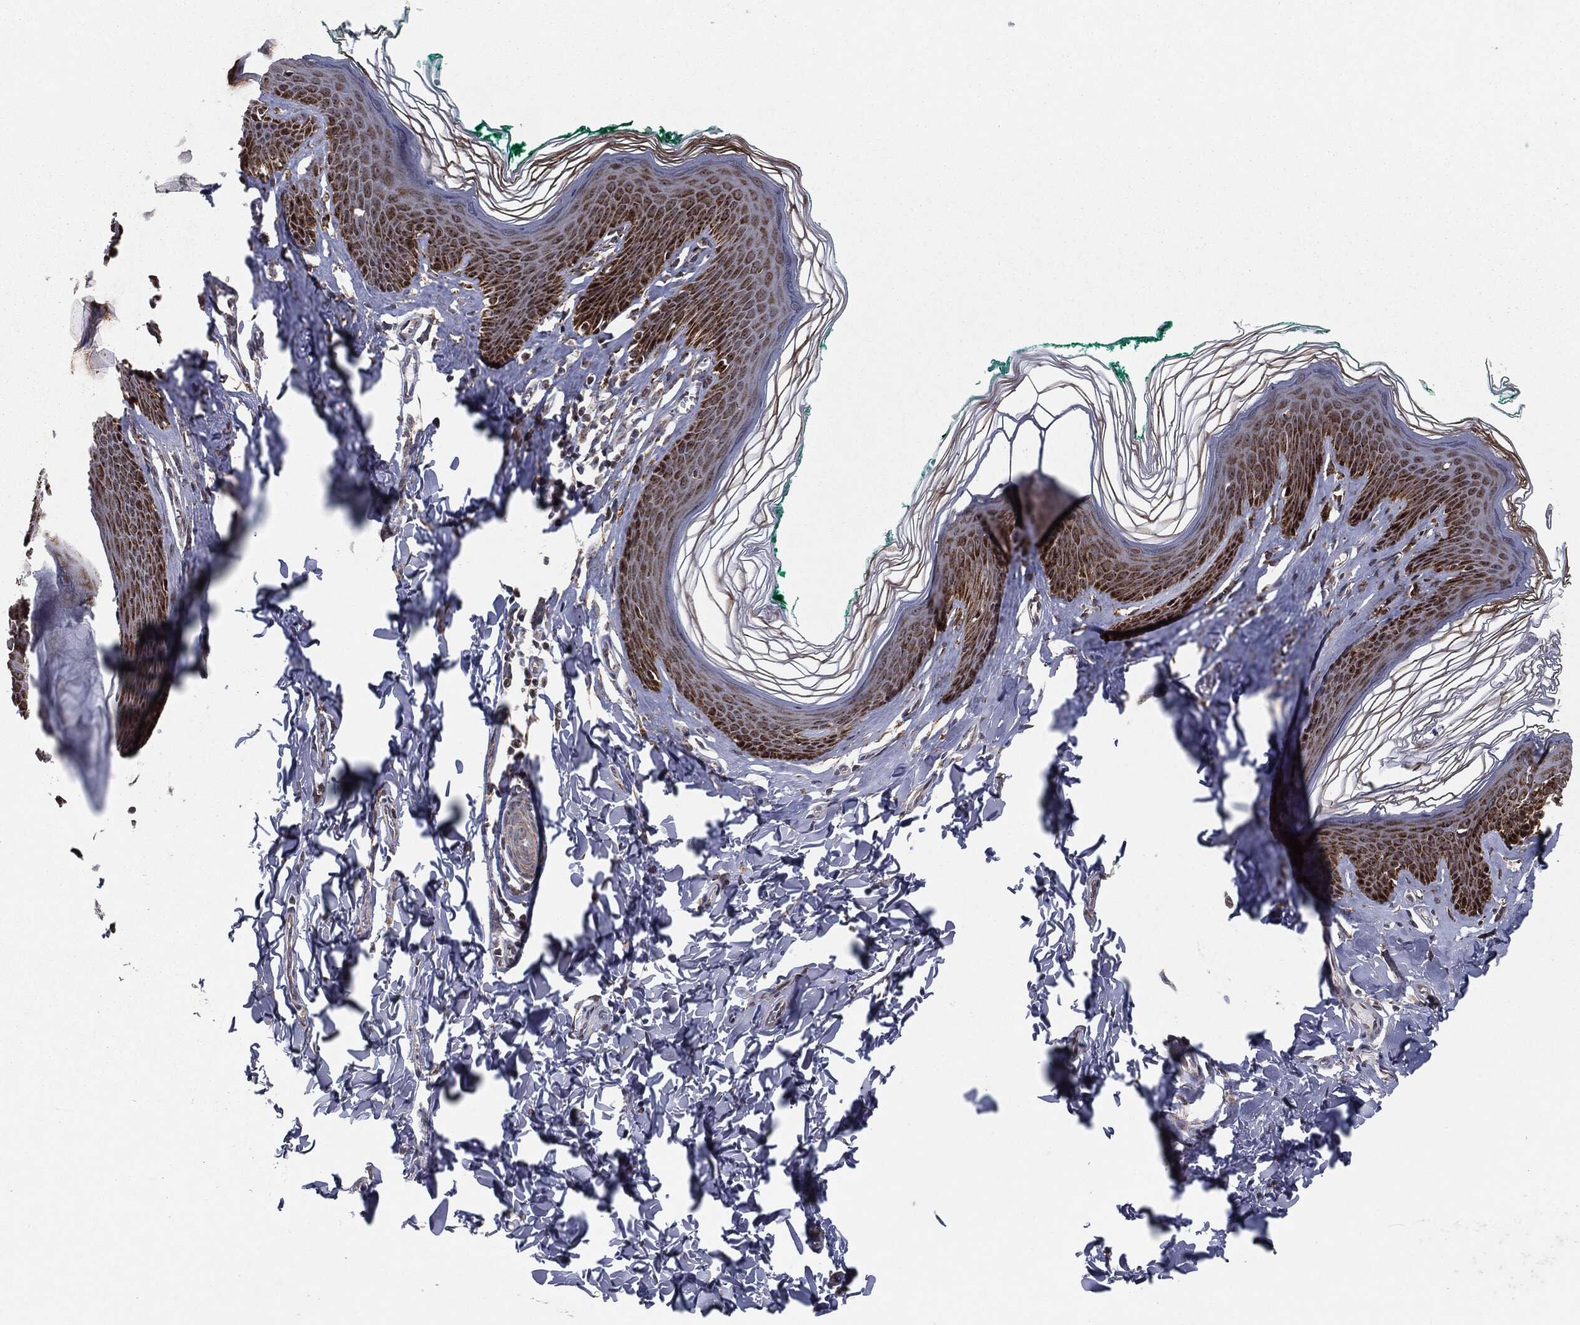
{"staining": {"intensity": "strong", "quantity": ">75%", "location": "cytoplasmic/membranous"}, "tissue": "skin", "cell_type": "Epidermal cells", "image_type": "normal", "snomed": [{"axis": "morphology", "description": "Normal tissue, NOS"}, {"axis": "topography", "description": "Vulva"}], "caption": "Skin stained with immunohistochemistry exhibits strong cytoplasmic/membranous expression in about >75% of epidermal cells. (brown staining indicates protein expression, while blue staining denotes nuclei).", "gene": "CHCHD2", "patient": {"sex": "female", "age": 66}}